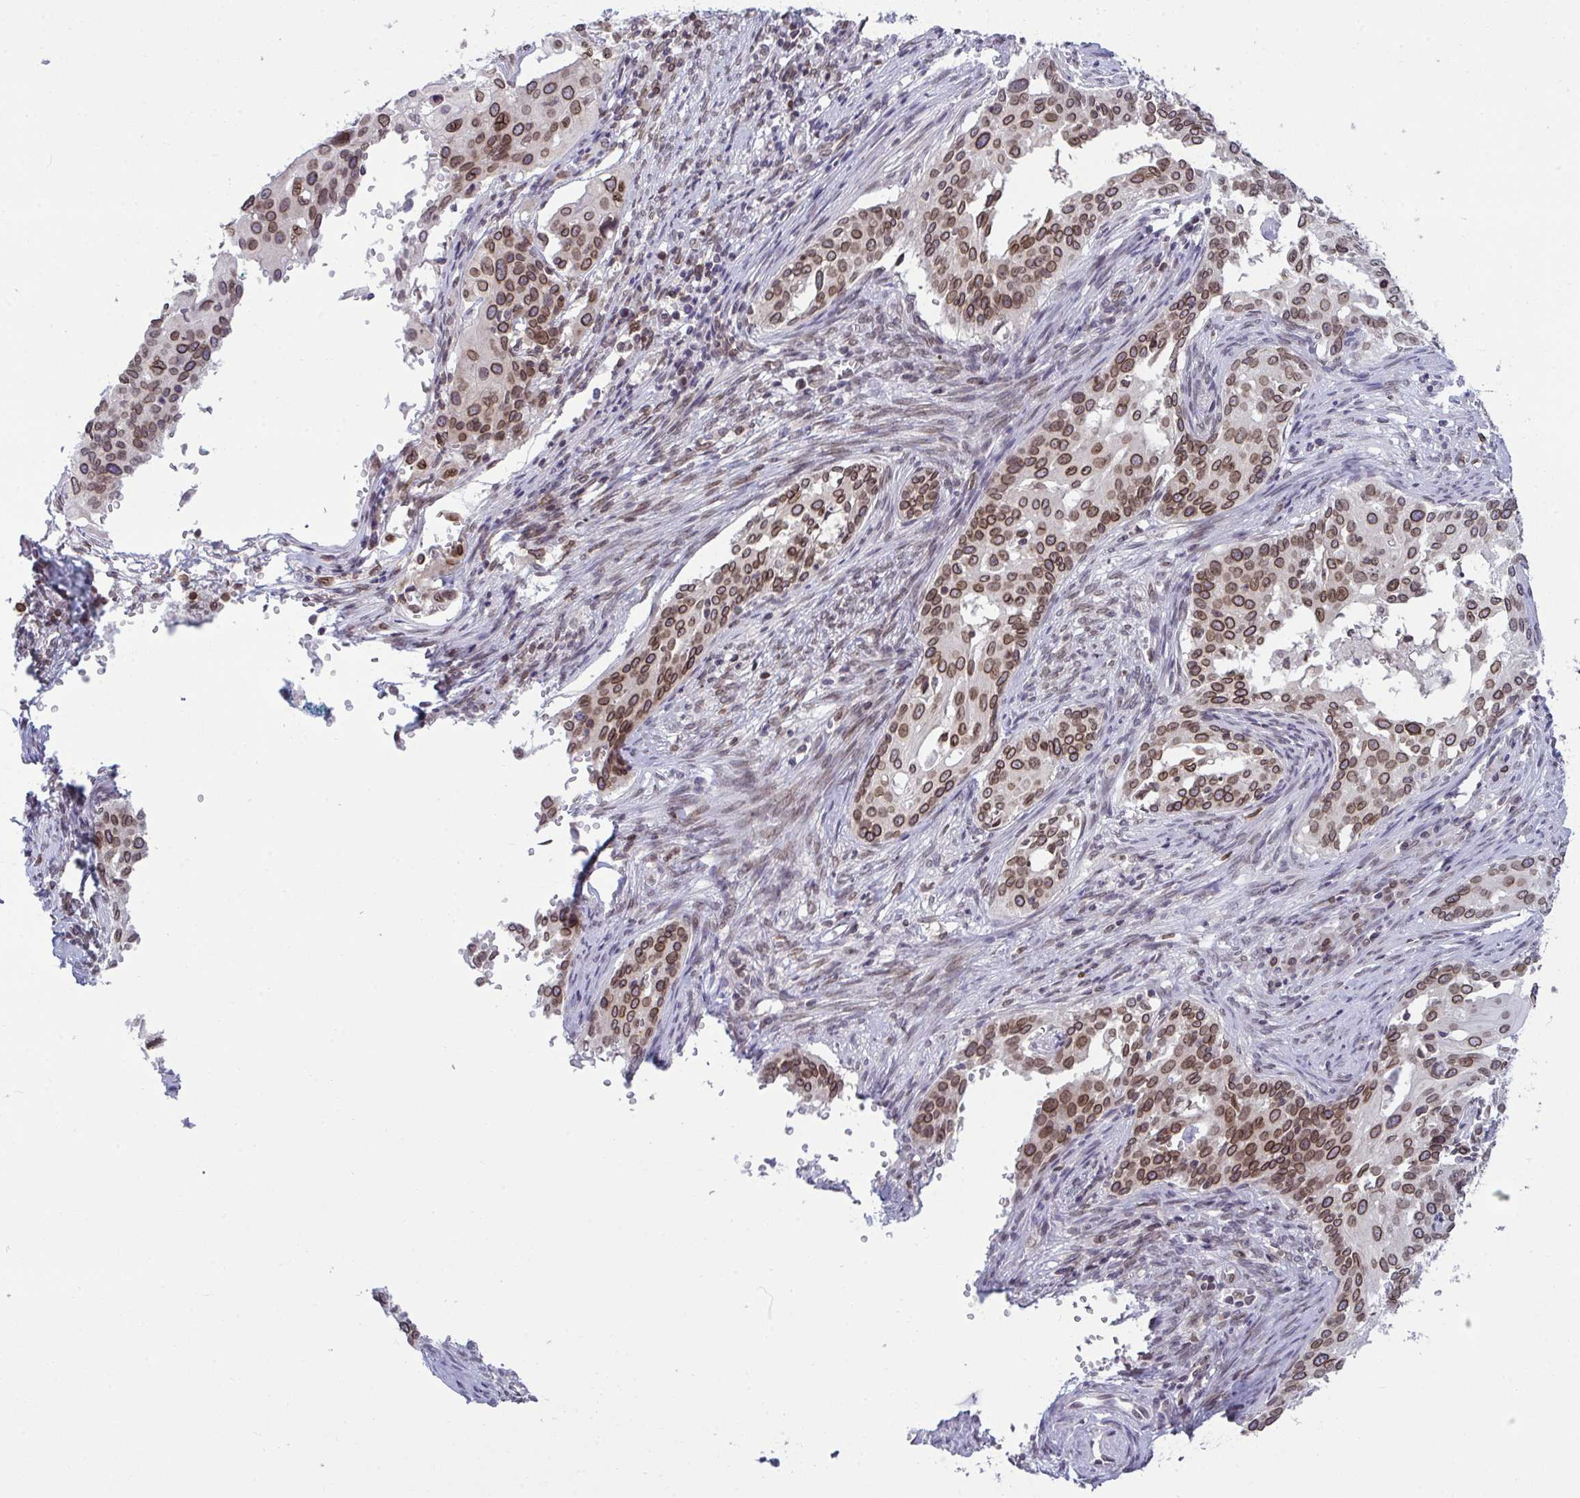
{"staining": {"intensity": "moderate", "quantity": ">75%", "location": "cytoplasmic/membranous,nuclear"}, "tissue": "cervical cancer", "cell_type": "Tumor cells", "image_type": "cancer", "snomed": [{"axis": "morphology", "description": "Squamous cell carcinoma, NOS"}, {"axis": "topography", "description": "Cervix"}], "caption": "High-magnification brightfield microscopy of cervical squamous cell carcinoma stained with DAB (brown) and counterstained with hematoxylin (blue). tumor cells exhibit moderate cytoplasmic/membranous and nuclear expression is appreciated in about>75% of cells.", "gene": "RANBP2", "patient": {"sex": "female", "age": 44}}